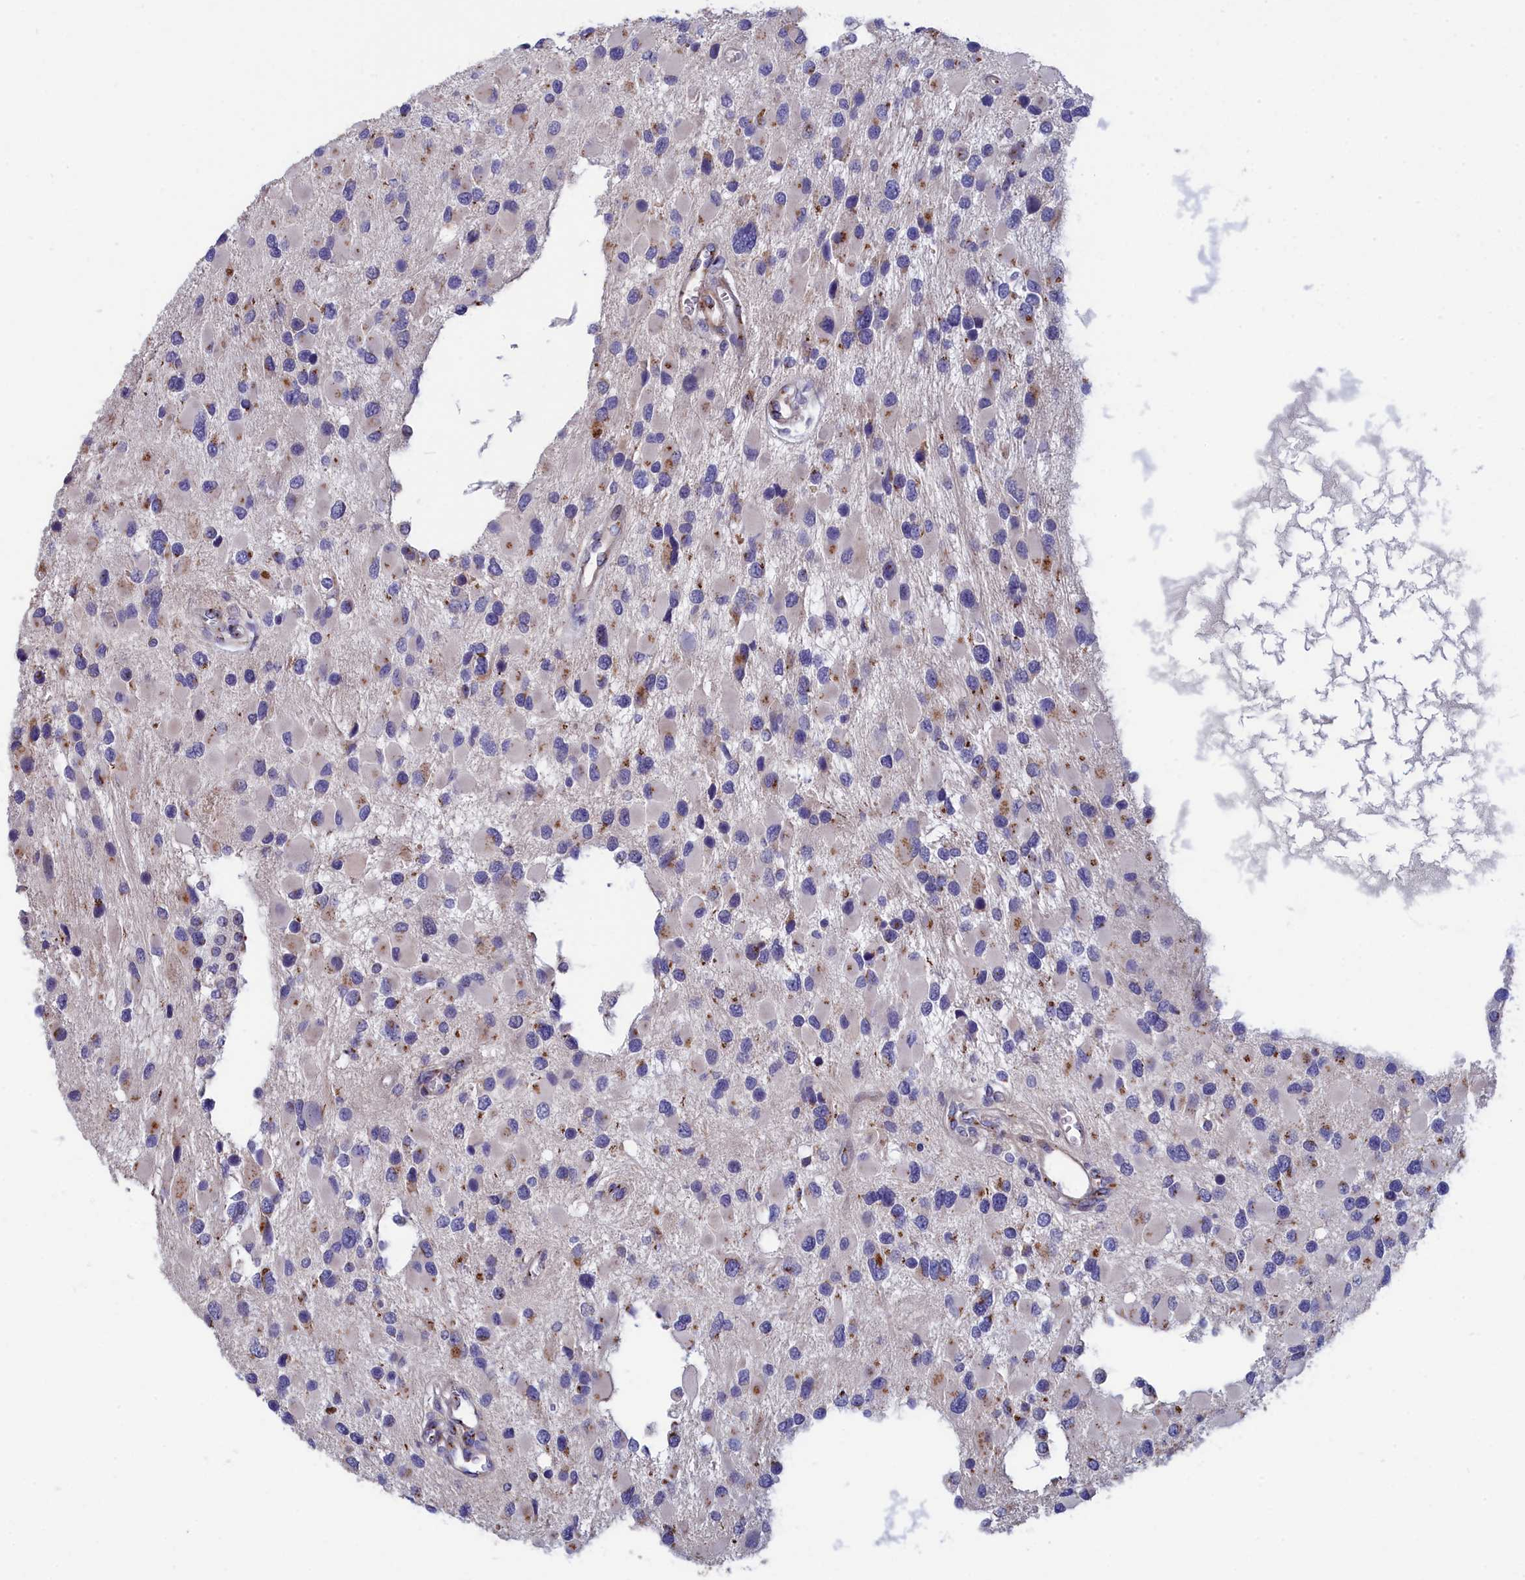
{"staining": {"intensity": "moderate", "quantity": "<25%", "location": "cytoplasmic/membranous"}, "tissue": "glioma", "cell_type": "Tumor cells", "image_type": "cancer", "snomed": [{"axis": "morphology", "description": "Glioma, malignant, High grade"}, {"axis": "topography", "description": "Brain"}], "caption": "This is an image of IHC staining of glioma, which shows moderate staining in the cytoplasmic/membranous of tumor cells.", "gene": "TUBGCP4", "patient": {"sex": "male", "age": 53}}